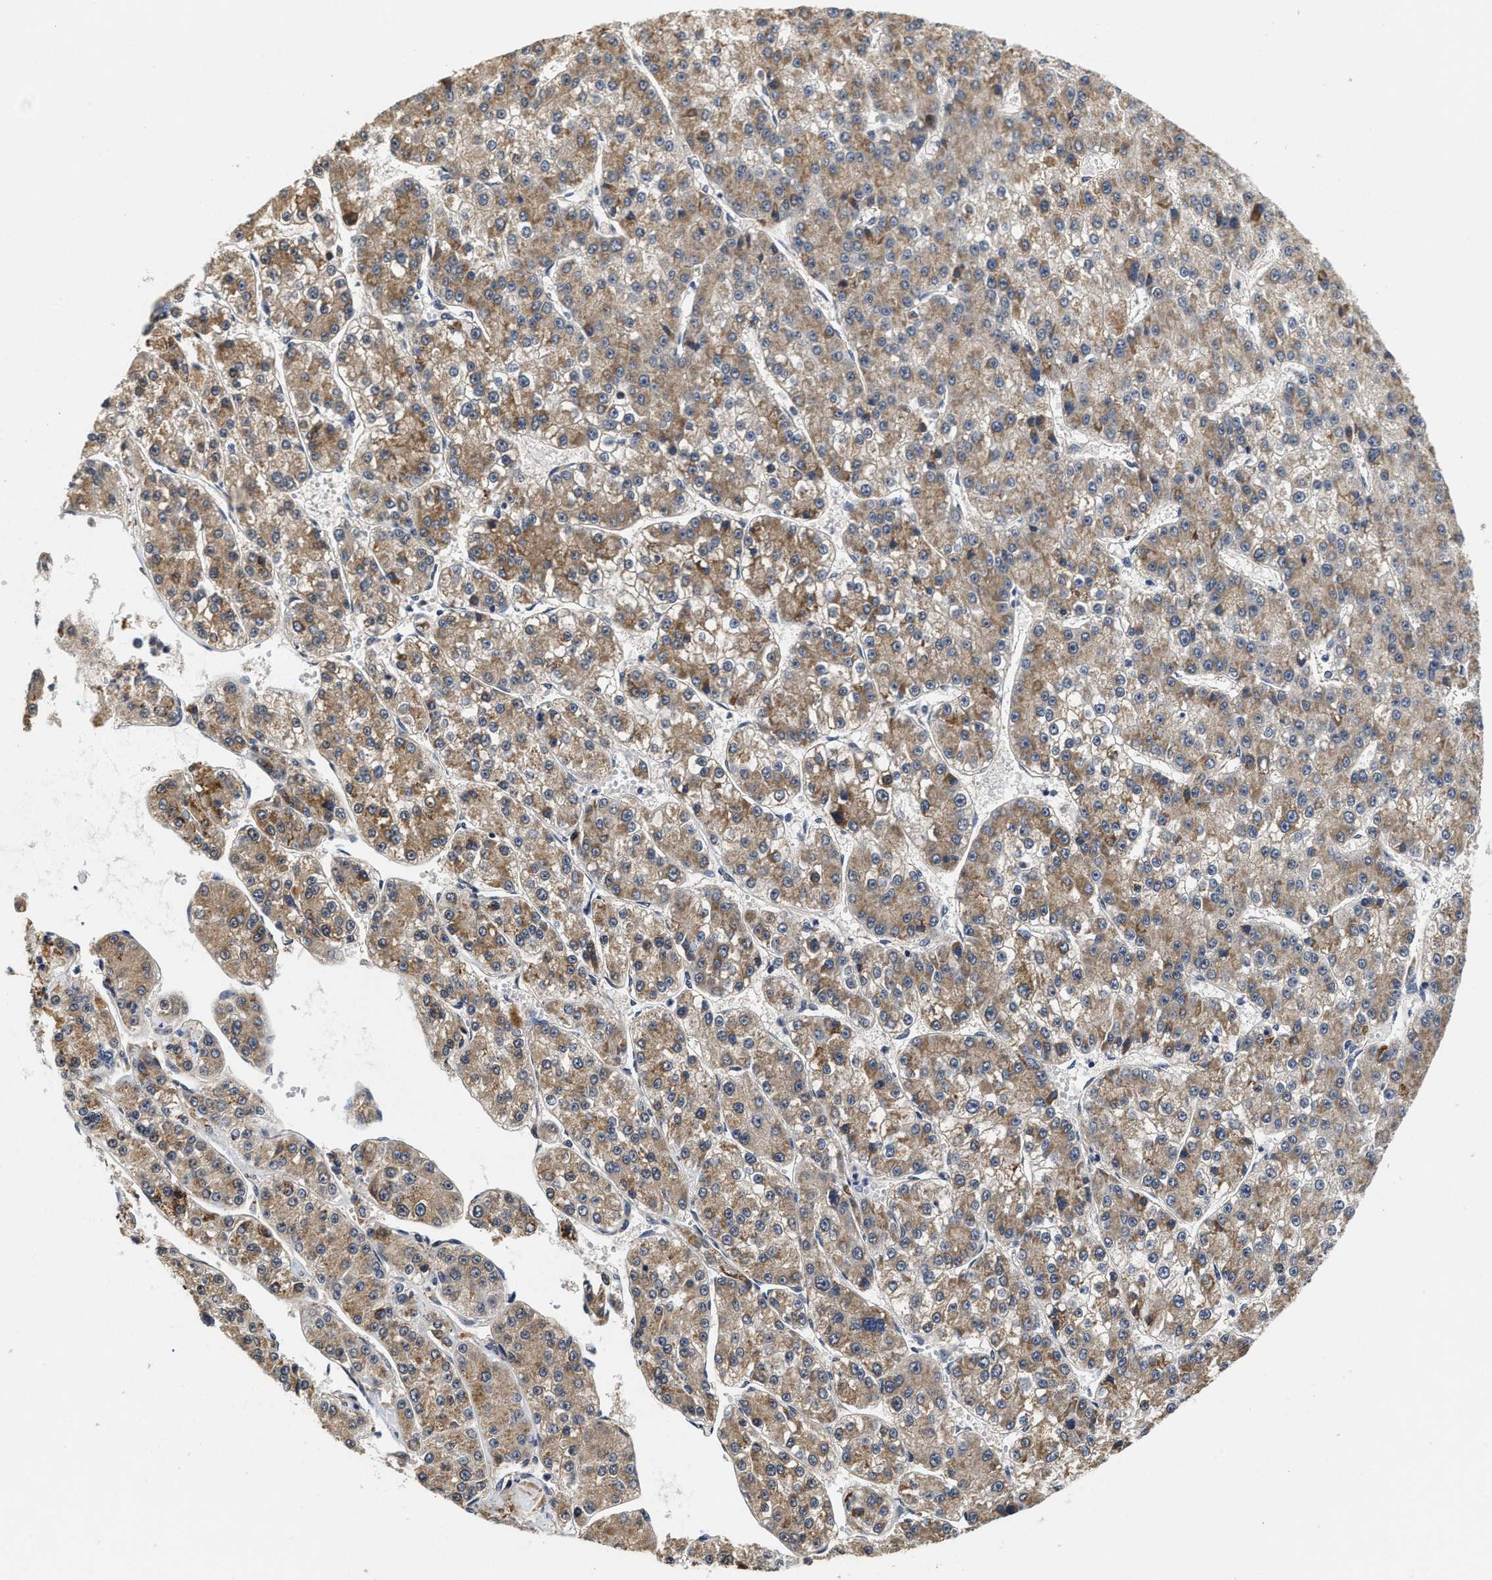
{"staining": {"intensity": "moderate", "quantity": "25%-75%", "location": "cytoplasmic/membranous"}, "tissue": "liver cancer", "cell_type": "Tumor cells", "image_type": "cancer", "snomed": [{"axis": "morphology", "description": "Carcinoma, Hepatocellular, NOS"}, {"axis": "topography", "description": "Liver"}], "caption": "Protein staining of hepatocellular carcinoma (liver) tissue reveals moderate cytoplasmic/membranous expression in approximately 25%-75% of tumor cells. (Brightfield microscopy of DAB IHC at high magnification).", "gene": "SCYL2", "patient": {"sex": "female", "age": 73}}